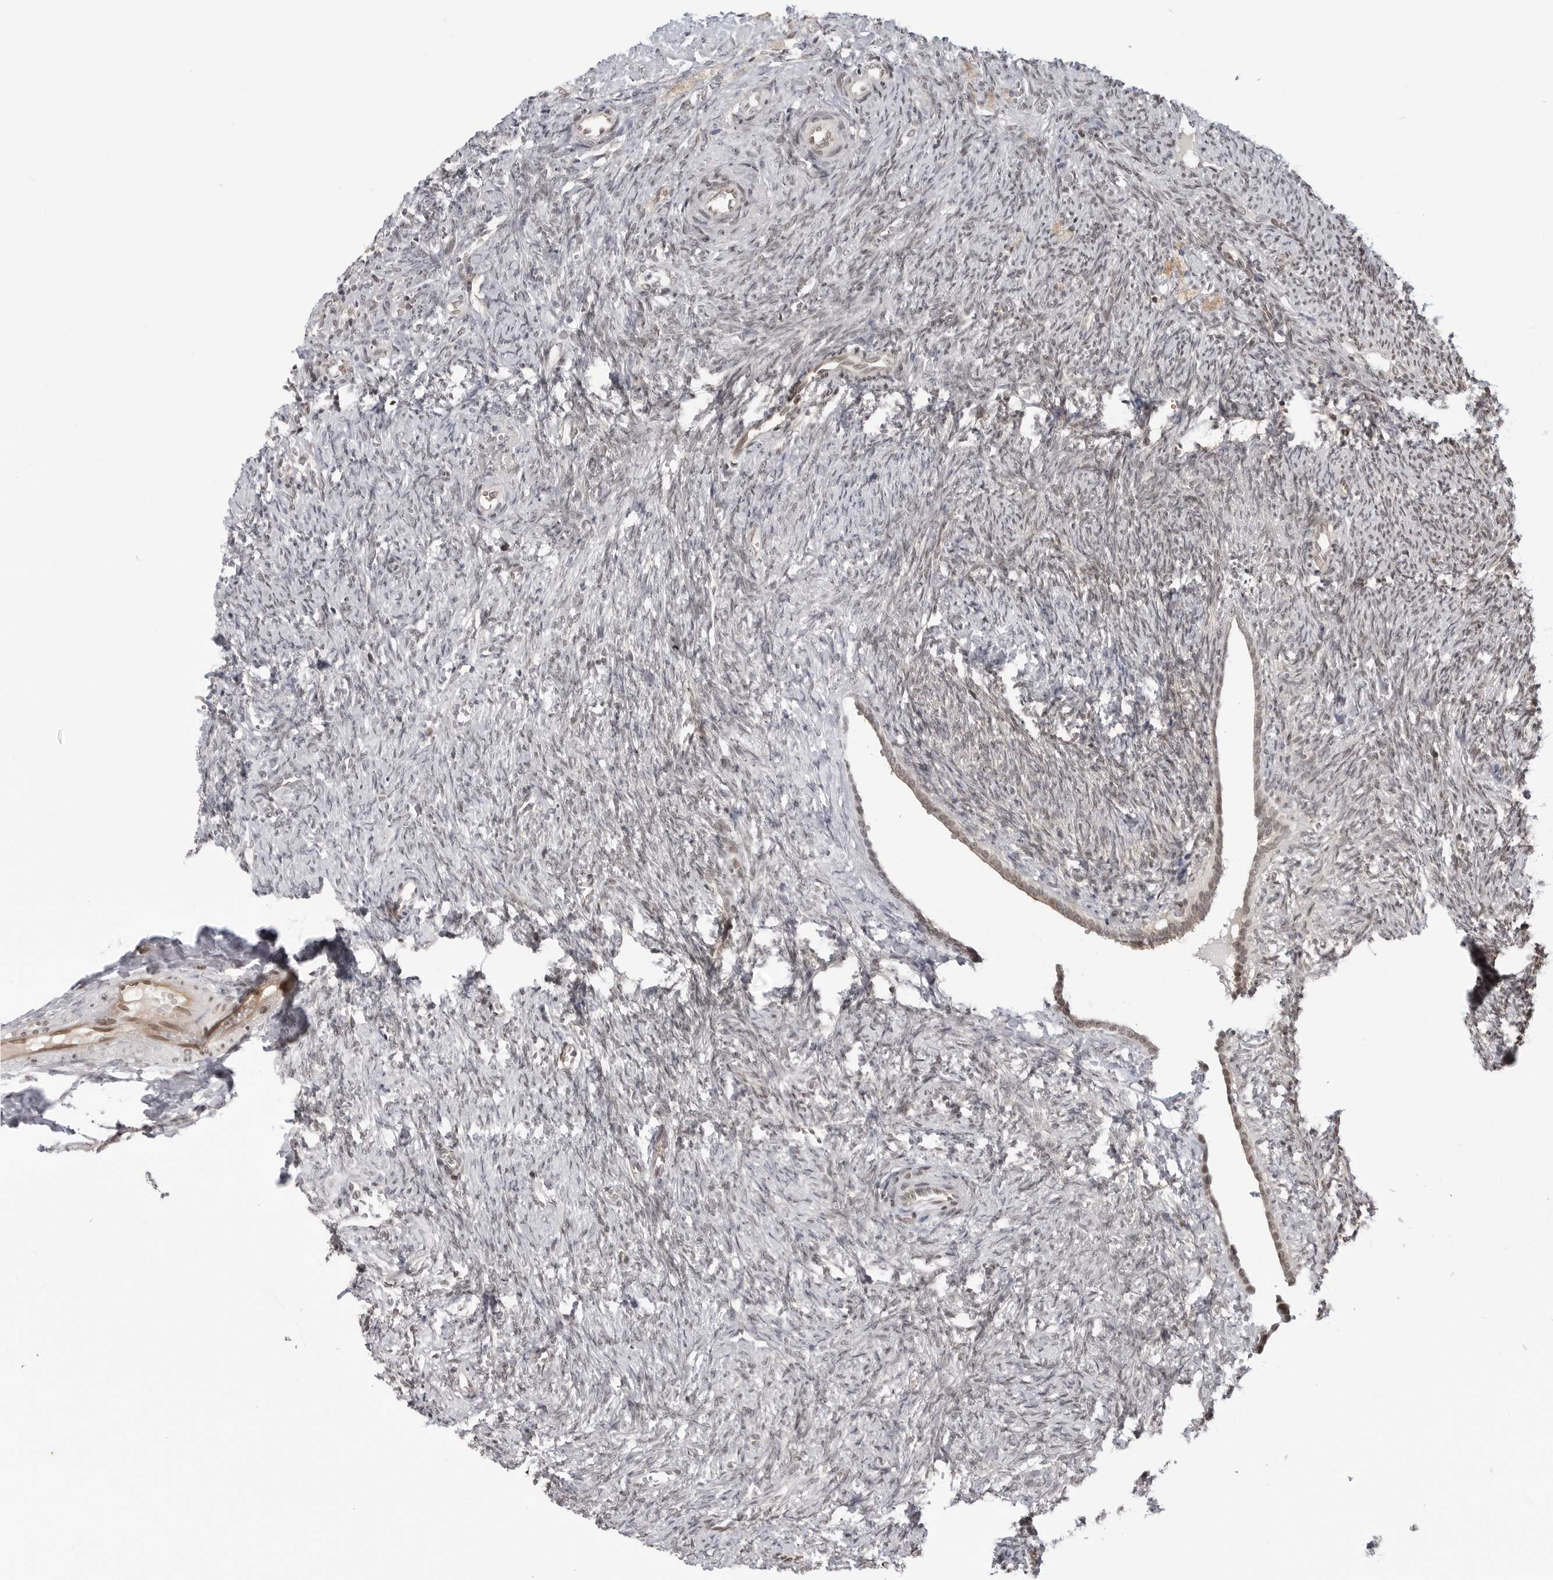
{"staining": {"intensity": "weak", "quantity": "25%-75%", "location": "nuclear"}, "tissue": "ovary", "cell_type": "Ovarian stroma cells", "image_type": "normal", "snomed": [{"axis": "morphology", "description": "Normal tissue, NOS"}, {"axis": "topography", "description": "Ovary"}], "caption": "Weak nuclear staining is present in about 25%-75% of ovarian stroma cells in normal ovary. (DAB (3,3'-diaminobenzidine) IHC, brown staining for protein, blue staining for nuclei).", "gene": "C8orf33", "patient": {"sex": "female", "age": 41}}